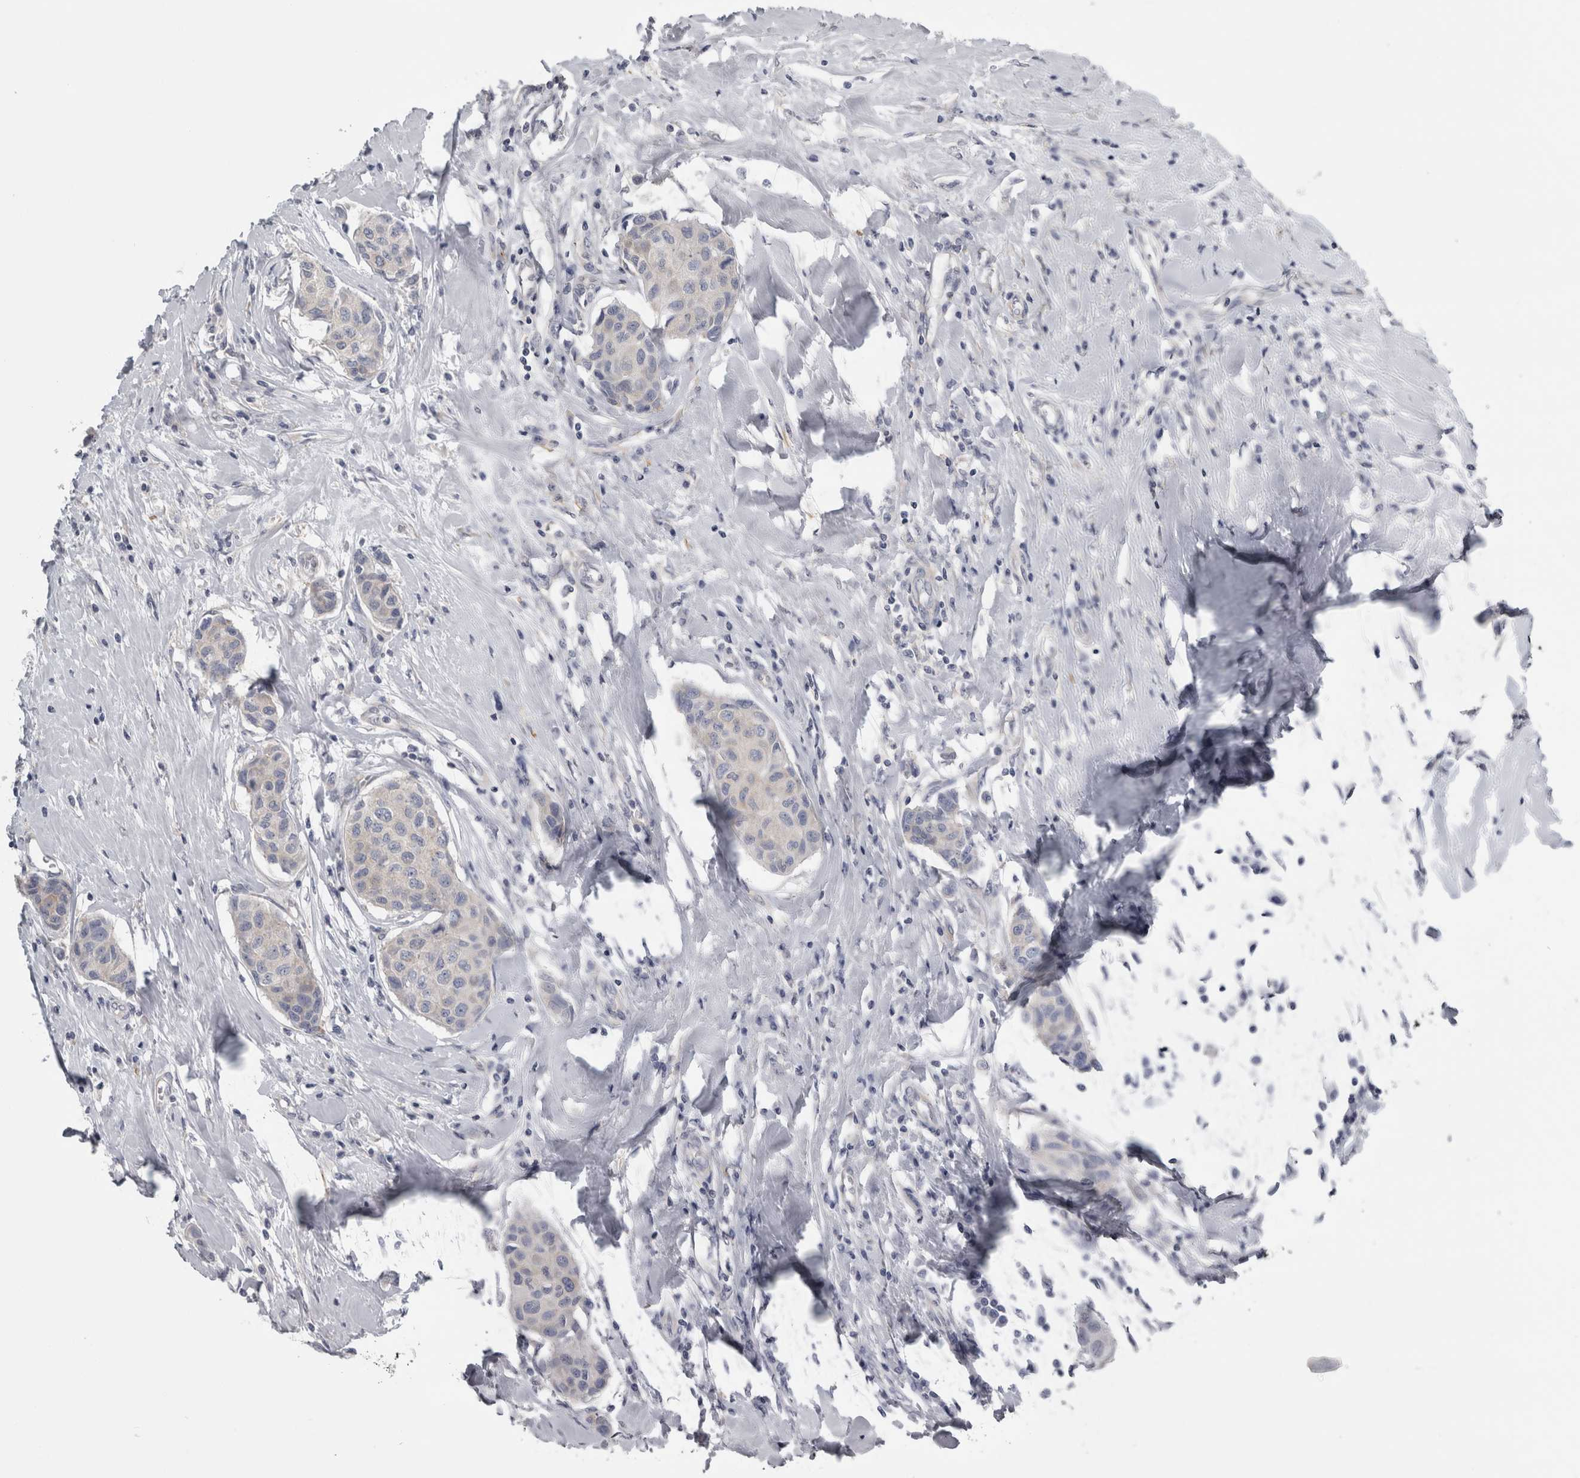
{"staining": {"intensity": "negative", "quantity": "none", "location": "none"}, "tissue": "breast cancer", "cell_type": "Tumor cells", "image_type": "cancer", "snomed": [{"axis": "morphology", "description": "Duct carcinoma"}, {"axis": "topography", "description": "Breast"}], "caption": "Immunohistochemistry image of neoplastic tissue: human breast infiltrating ductal carcinoma stained with DAB shows no significant protein expression in tumor cells.", "gene": "PRRC2C", "patient": {"sex": "female", "age": 80}}